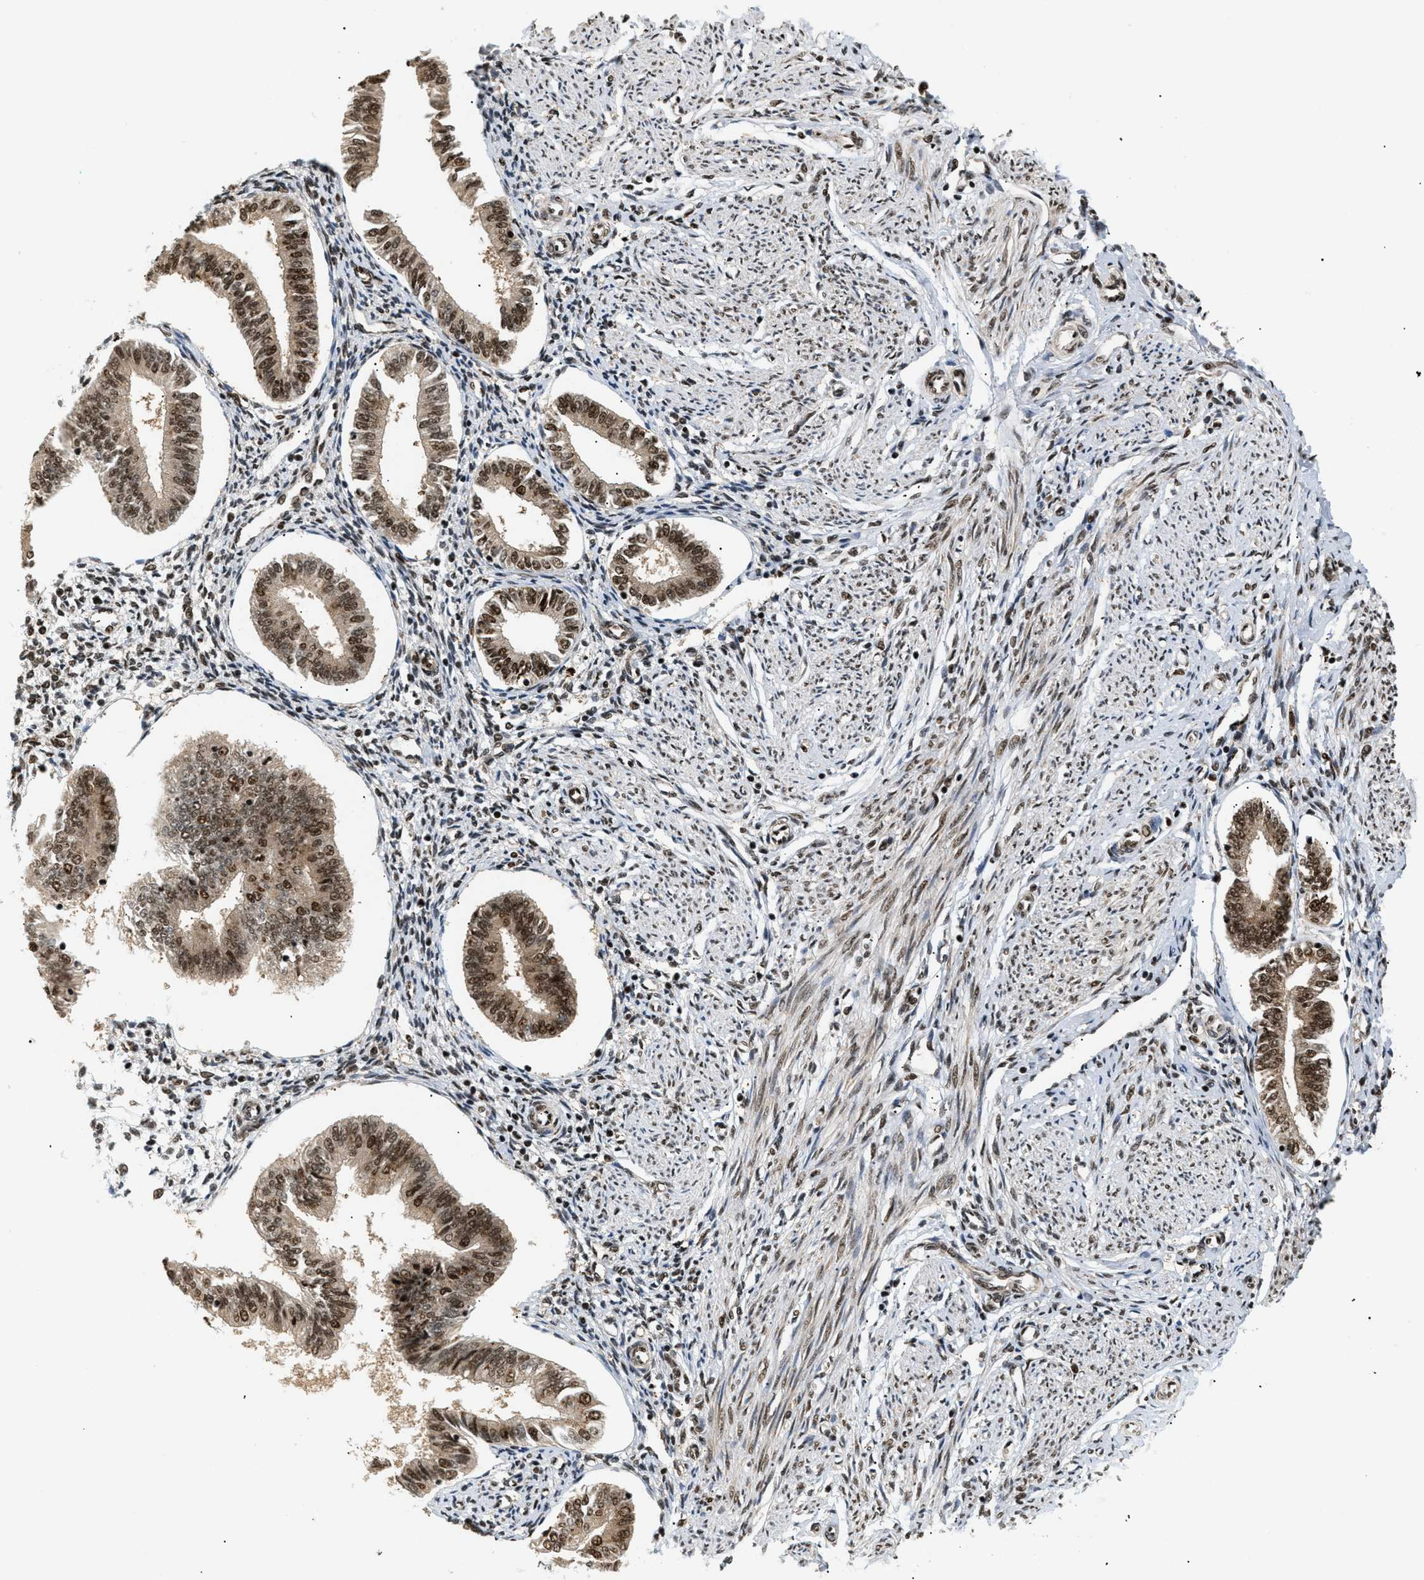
{"staining": {"intensity": "strong", "quantity": "25%-75%", "location": "nuclear"}, "tissue": "endometrium", "cell_type": "Cells in endometrial stroma", "image_type": "normal", "snomed": [{"axis": "morphology", "description": "Normal tissue, NOS"}, {"axis": "topography", "description": "Endometrium"}], "caption": "Endometrium stained for a protein reveals strong nuclear positivity in cells in endometrial stroma.", "gene": "RBM5", "patient": {"sex": "female", "age": 50}}